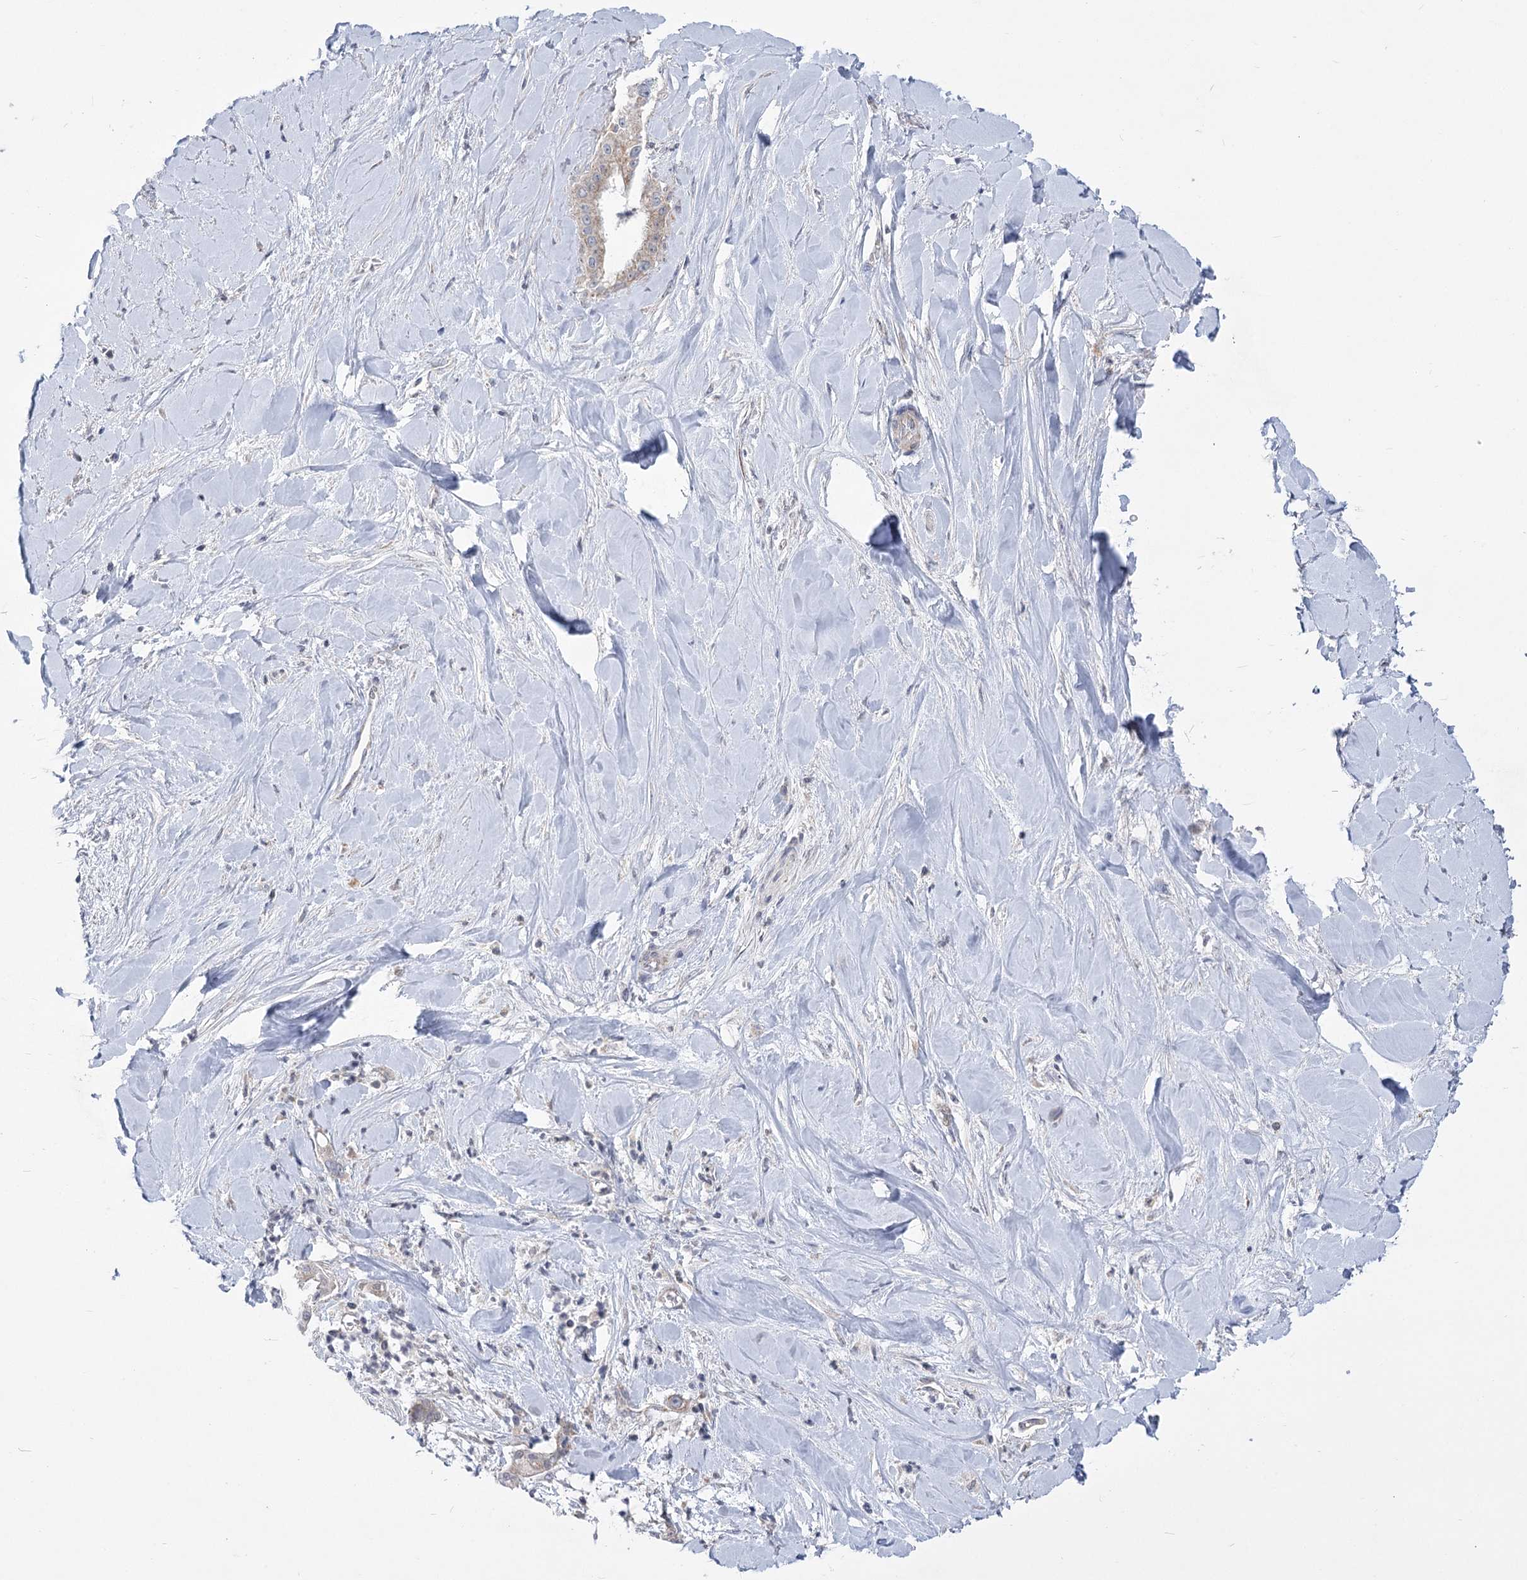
{"staining": {"intensity": "weak", "quantity": "<25%", "location": "cytoplasmic/membranous"}, "tissue": "liver cancer", "cell_type": "Tumor cells", "image_type": "cancer", "snomed": [{"axis": "morphology", "description": "Cholangiocarcinoma"}, {"axis": "topography", "description": "Liver"}], "caption": "This is an immunohistochemistry (IHC) image of human liver cholangiocarcinoma. There is no expression in tumor cells.", "gene": "PDHB", "patient": {"sex": "female", "age": 54}}